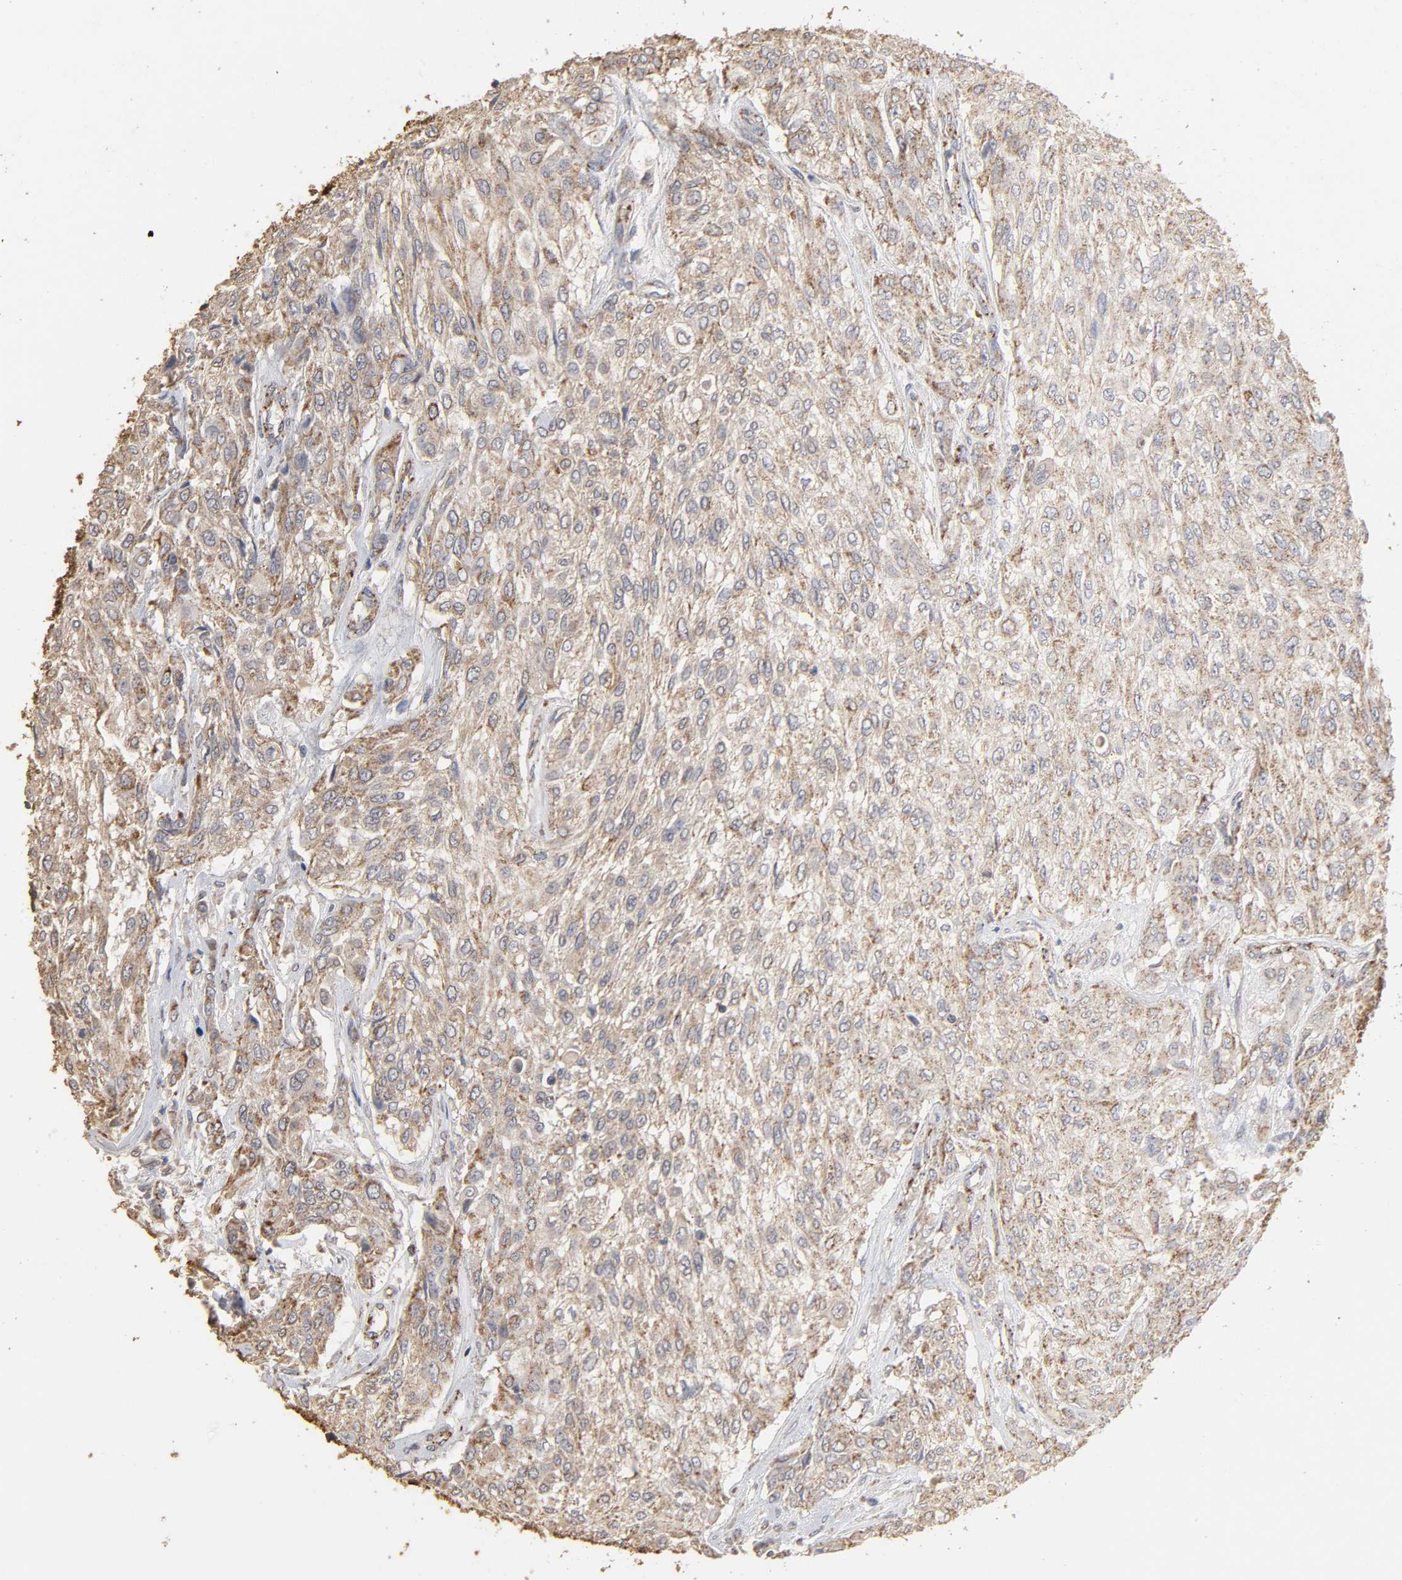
{"staining": {"intensity": "moderate", "quantity": ">75%", "location": "cytoplasmic/membranous"}, "tissue": "urothelial cancer", "cell_type": "Tumor cells", "image_type": "cancer", "snomed": [{"axis": "morphology", "description": "Urothelial carcinoma, High grade"}, {"axis": "topography", "description": "Urinary bladder"}], "caption": "The image displays staining of urothelial cancer, revealing moderate cytoplasmic/membranous protein expression (brown color) within tumor cells.", "gene": "CYCS", "patient": {"sex": "male", "age": 57}}